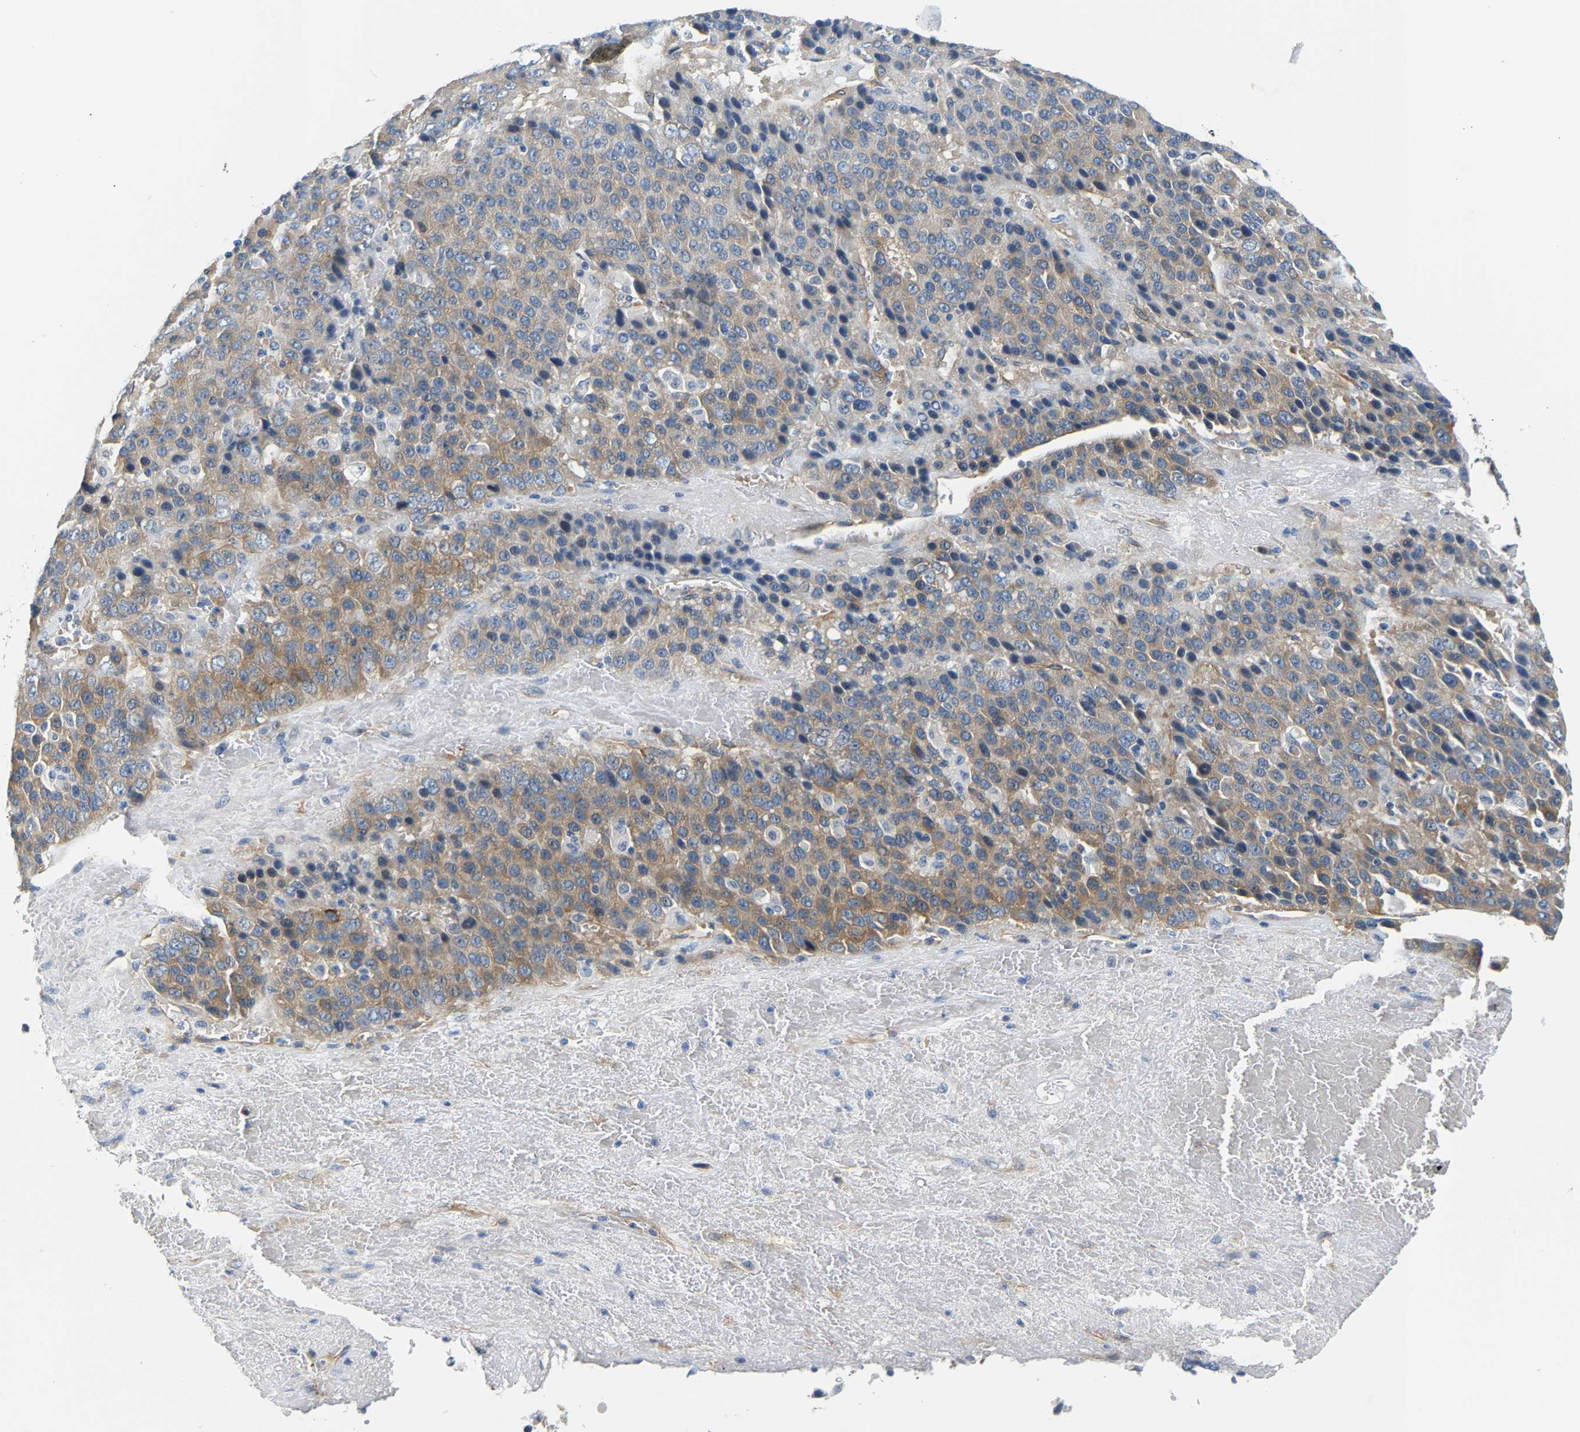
{"staining": {"intensity": "moderate", "quantity": "25%-75%", "location": "cytoplasmic/membranous"}, "tissue": "liver cancer", "cell_type": "Tumor cells", "image_type": "cancer", "snomed": [{"axis": "morphology", "description": "Carcinoma, Hepatocellular, NOS"}, {"axis": "topography", "description": "Liver"}], "caption": "Liver hepatocellular carcinoma stained with IHC reveals moderate cytoplasmic/membranous expression in approximately 25%-75% of tumor cells. (DAB IHC with brightfield microscopy, high magnification).", "gene": "PAWR", "patient": {"sex": "female", "age": 53}}